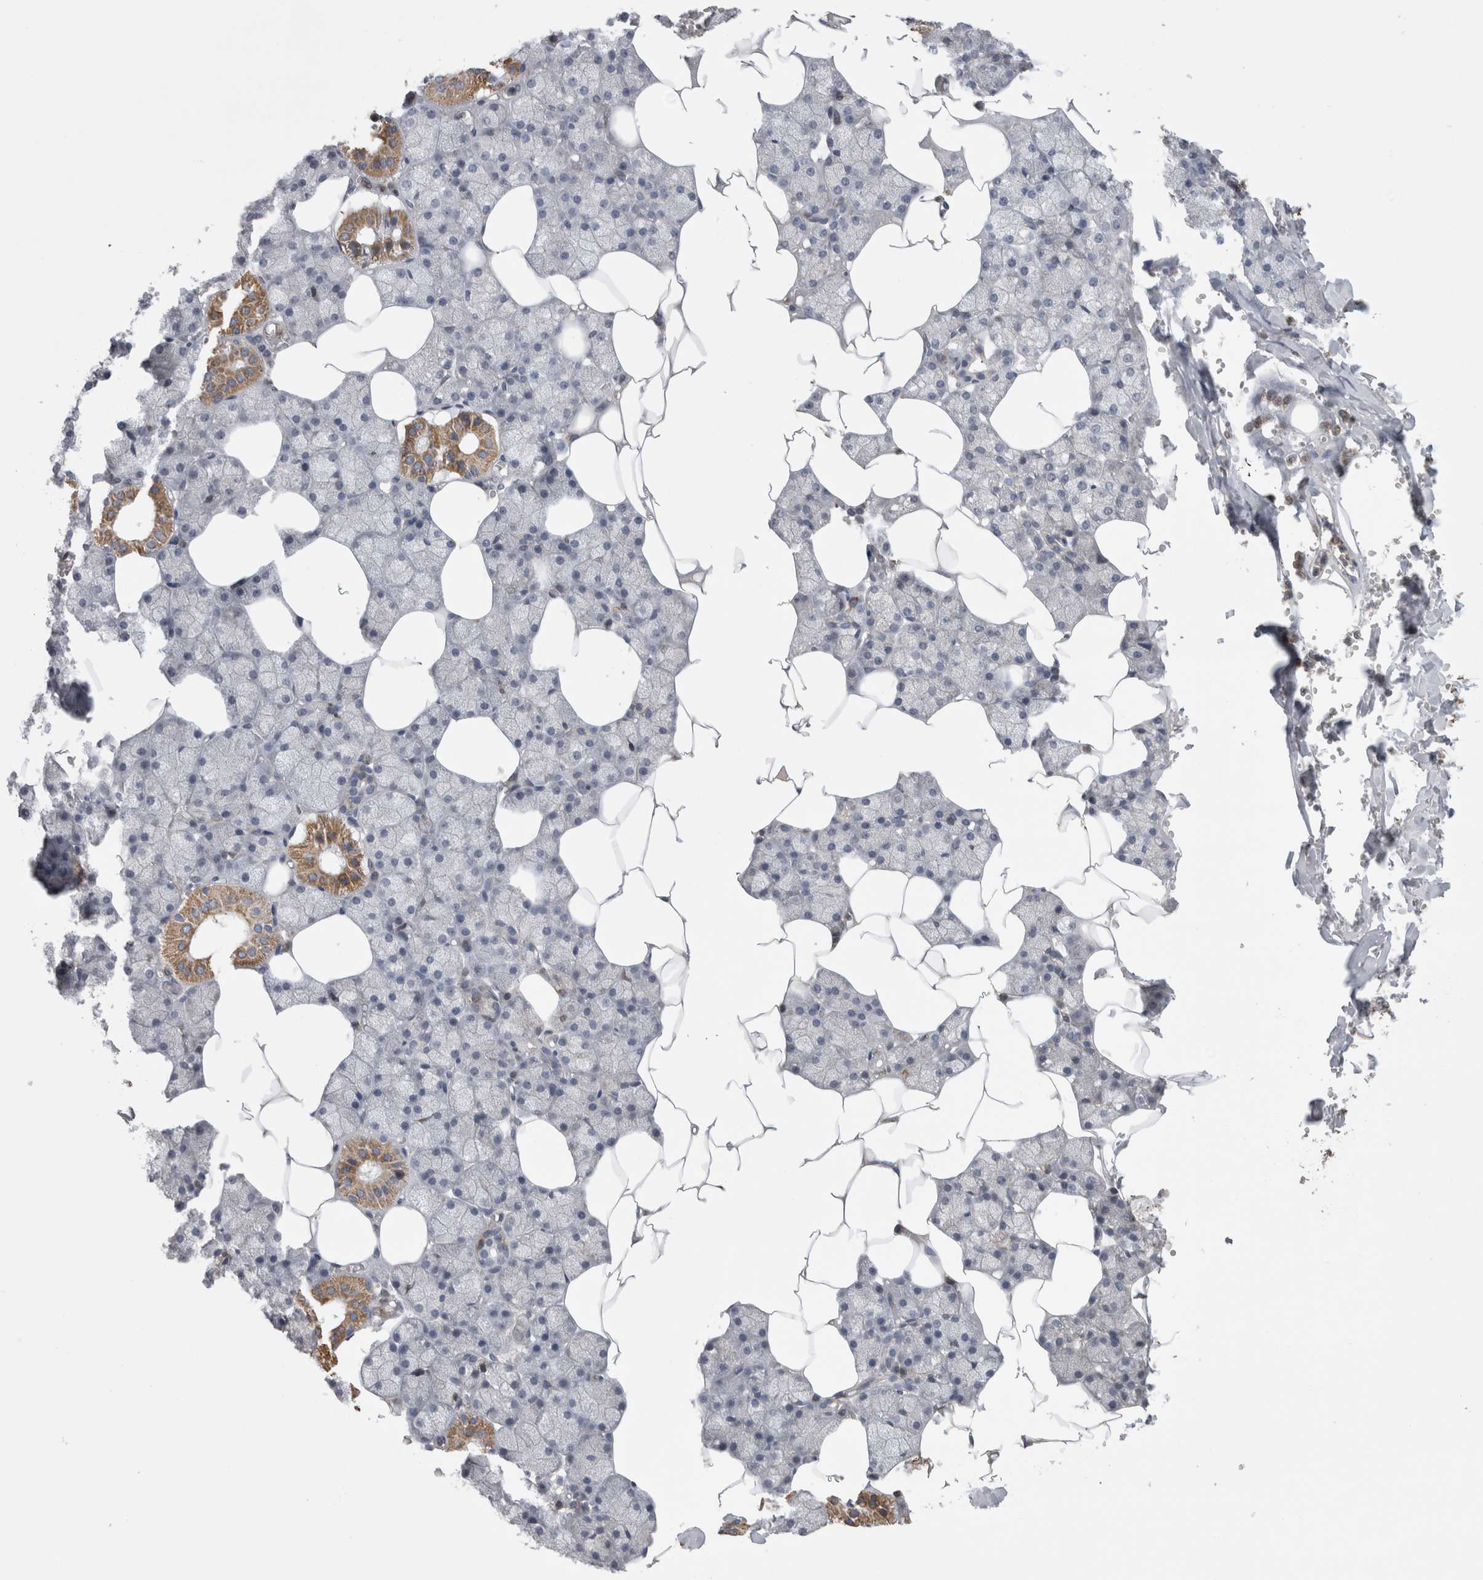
{"staining": {"intensity": "moderate", "quantity": "<25%", "location": "cytoplasmic/membranous"}, "tissue": "salivary gland", "cell_type": "Glandular cells", "image_type": "normal", "snomed": [{"axis": "morphology", "description": "Normal tissue, NOS"}, {"axis": "topography", "description": "Salivary gland"}], "caption": "Protein staining exhibits moderate cytoplasmic/membranous staining in approximately <25% of glandular cells in normal salivary gland. (Stains: DAB (3,3'-diaminobenzidine) in brown, nuclei in blue, Microscopy: brightfield microscopy at high magnification).", "gene": "DARS2", "patient": {"sex": "male", "age": 62}}